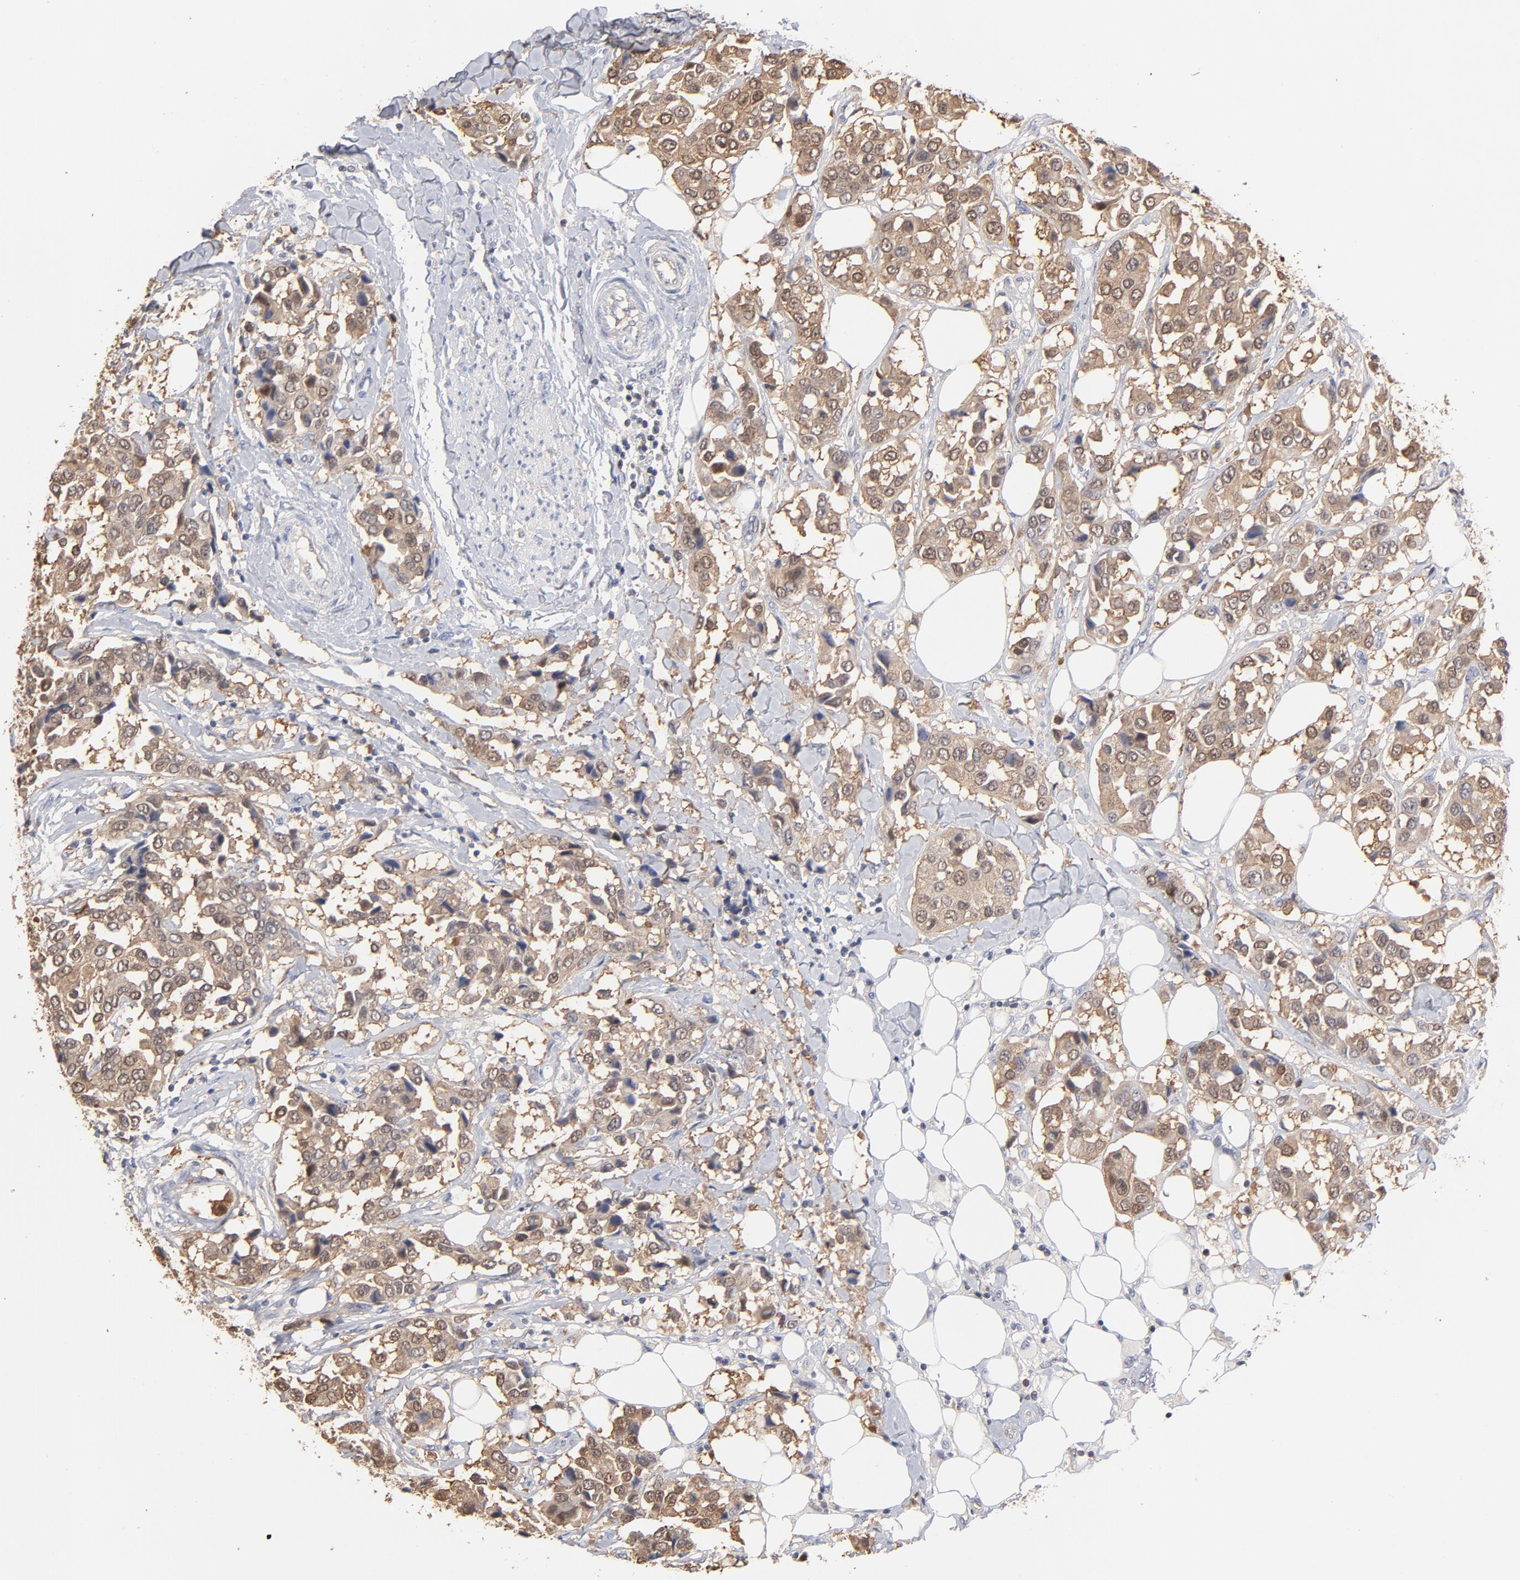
{"staining": {"intensity": "moderate", "quantity": ">75%", "location": "cytoplasmic/membranous"}, "tissue": "breast cancer", "cell_type": "Tumor cells", "image_type": "cancer", "snomed": [{"axis": "morphology", "description": "Duct carcinoma"}, {"axis": "topography", "description": "Breast"}], "caption": "Breast invasive ductal carcinoma was stained to show a protein in brown. There is medium levels of moderate cytoplasmic/membranous expression in approximately >75% of tumor cells.", "gene": "MIF", "patient": {"sex": "female", "age": 80}}